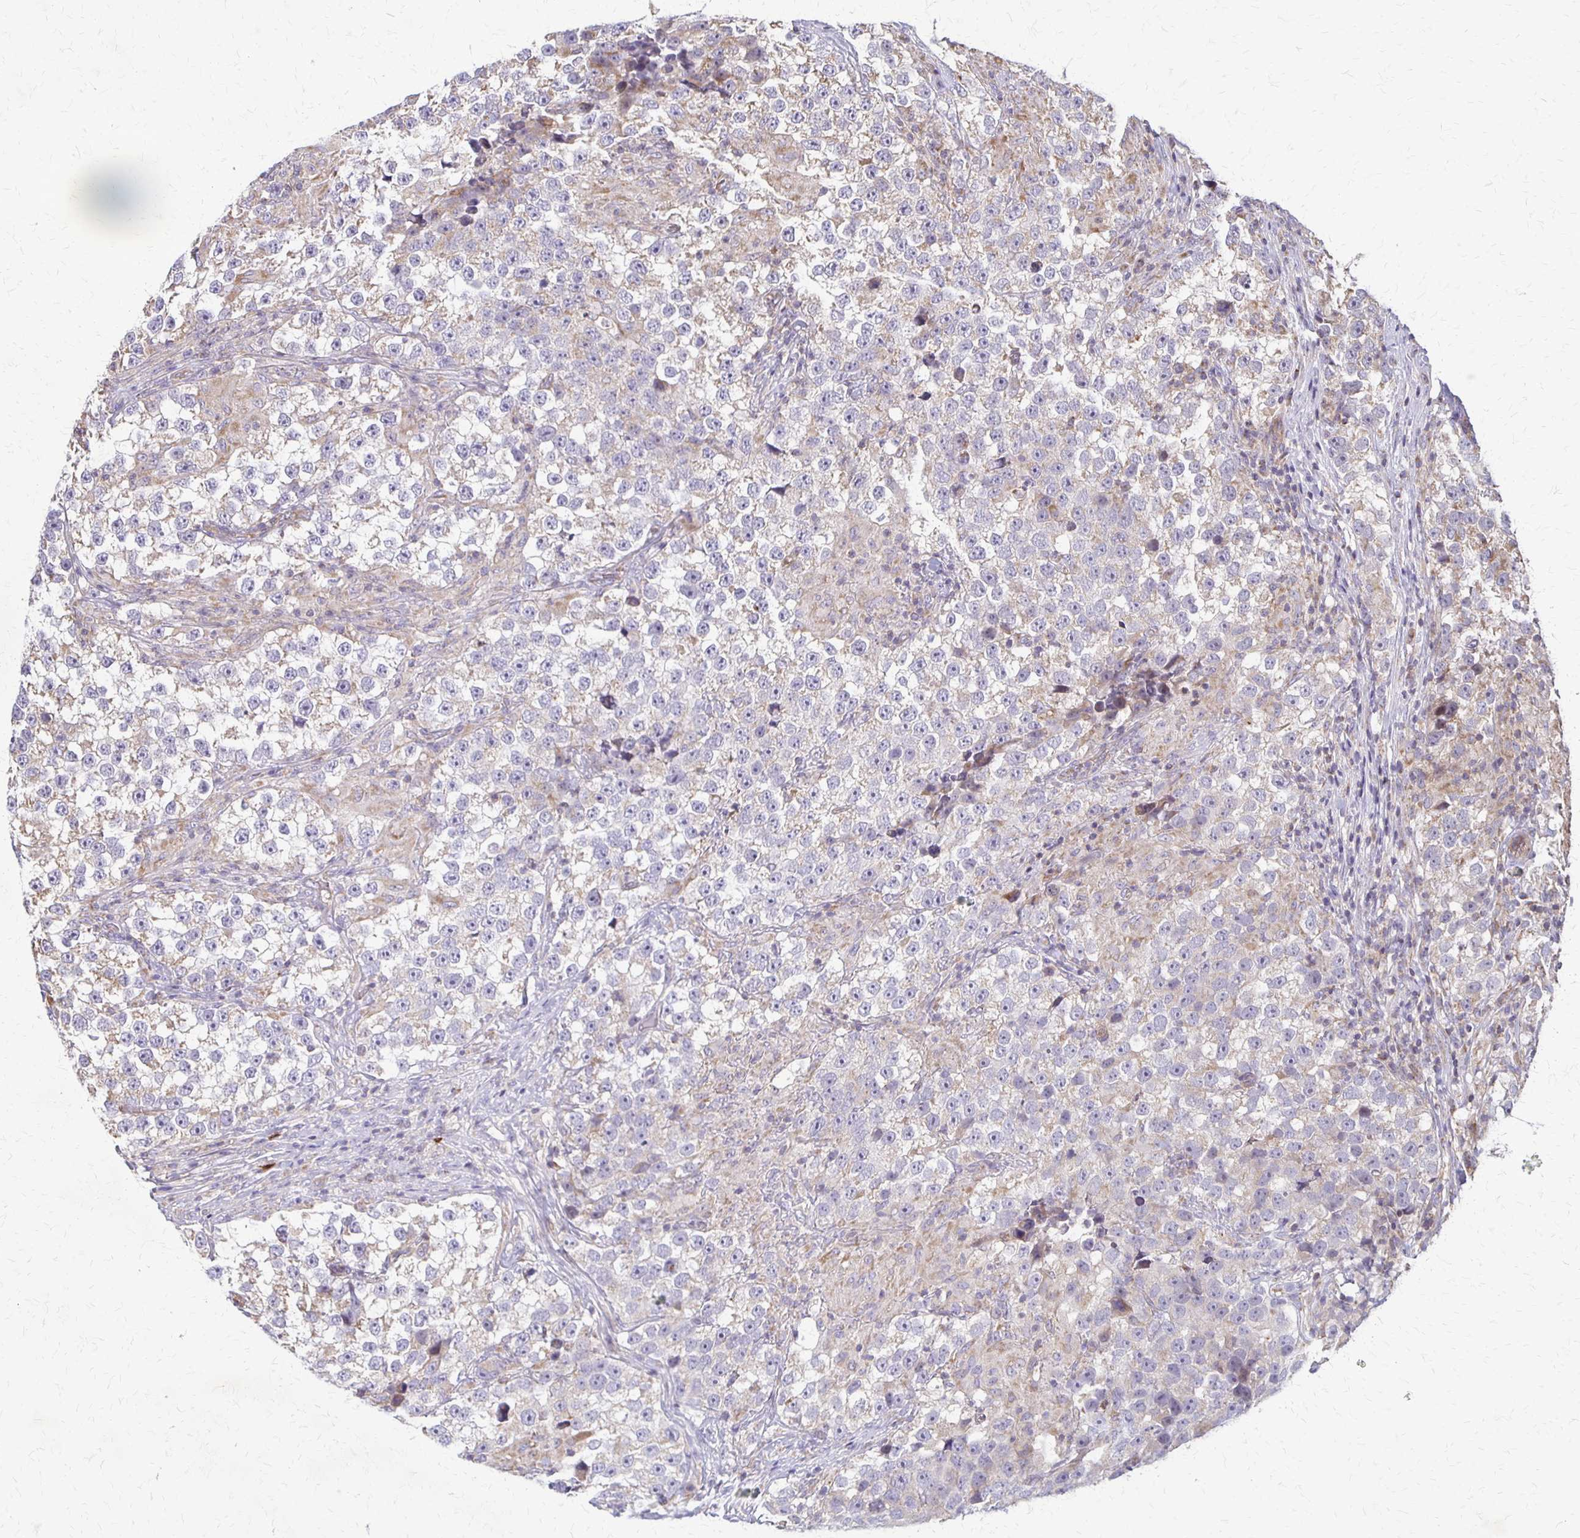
{"staining": {"intensity": "weak", "quantity": "<25%", "location": "cytoplasmic/membranous"}, "tissue": "testis cancer", "cell_type": "Tumor cells", "image_type": "cancer", "snomed": [{"axis": "morphology", "description": "Seminoma, NOS"}, {"axis": "topography", "description": "Testis"}], "caption": "DAB immunohistochemical staining of testis cancer exhibits no significant staining in tumor cells. (Brightfield microscopy of DAB (3,3'-diaminobenzidine) immunohistochemistry (IHC) at high magnification).", "gene": "EIF4EBP2", "patient": {"sex": "male", "age": 46}}